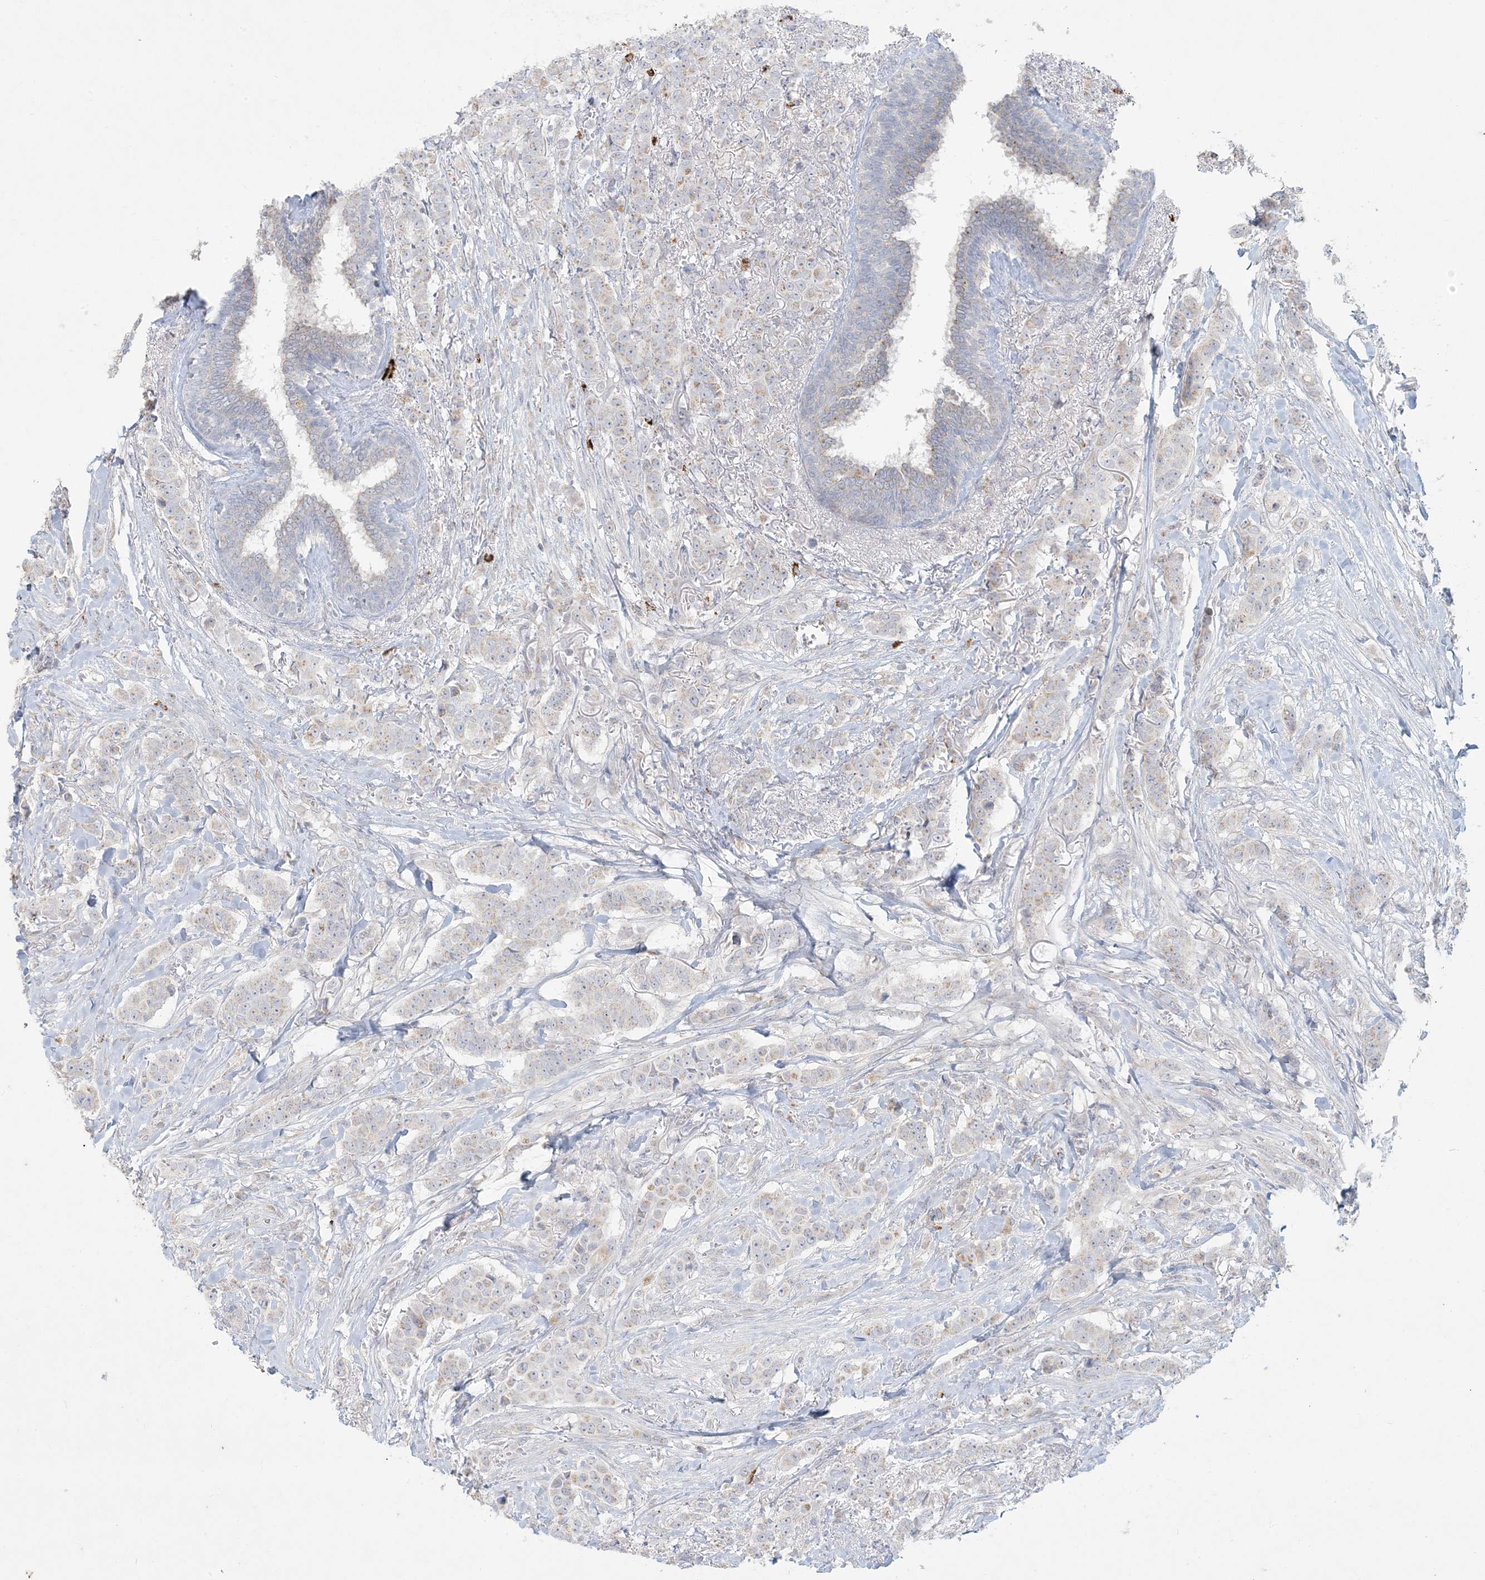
{"staining": {"intensity": "negative", "quantity": "none", "location": "none"}, "tissue": "breast cancer", "cell_type": "Tumor cells", "image_type": "cancer", "snomed": [{"axis": "morphology", "description": "Duct carcinoma"}, {"axis": "topography", "description": "Breast"}], "caption": "This is an immunohistochemistry (IHC) micrograph of human breast invasive ductal carcinoma. There is no staining in tumor cells.", "gene": "MCAT", "patient": {"sex": "female", "age": 40}}